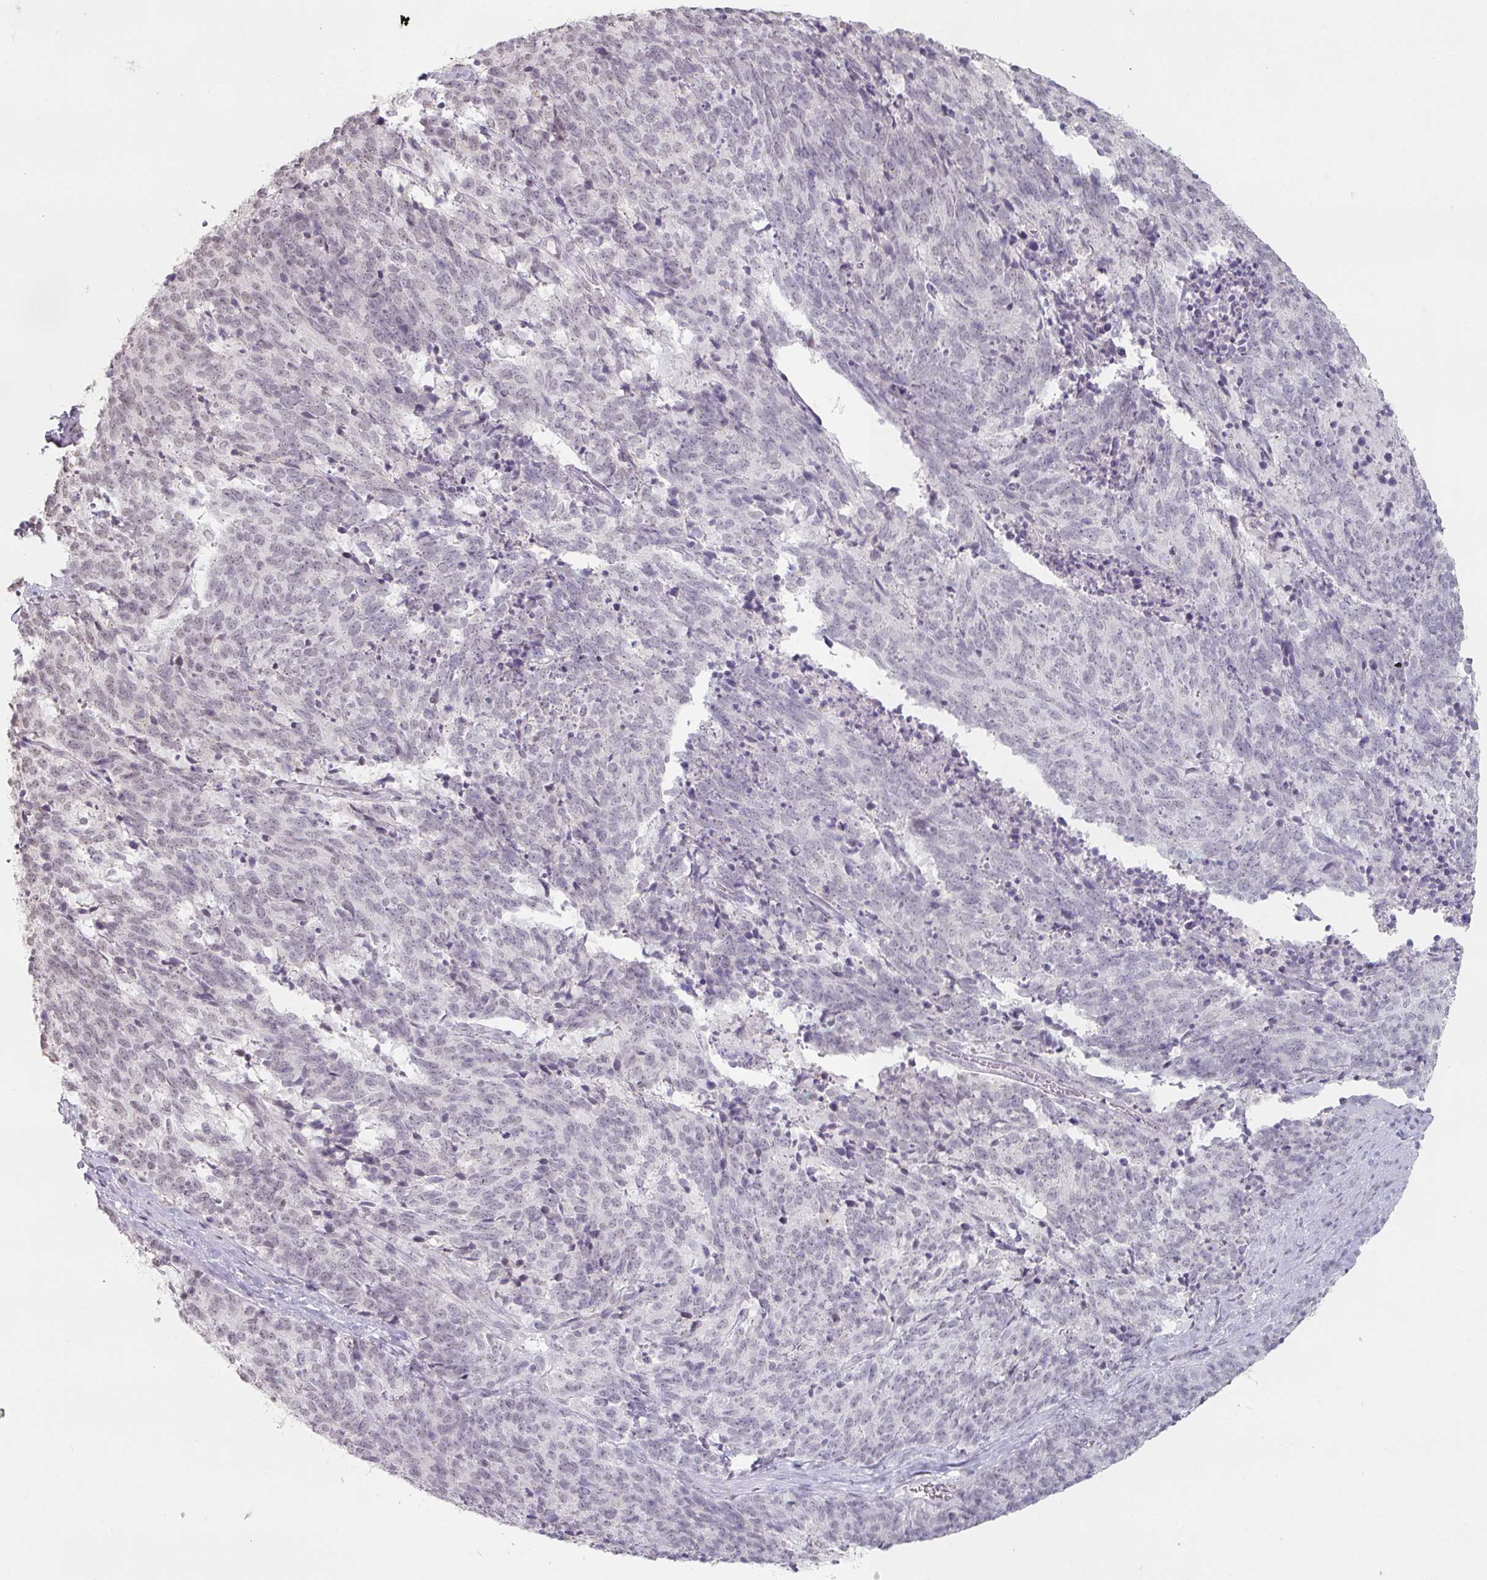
{"staining": {"intensity": "negative", "quantity": "none", "location": "none"}, "tissue": "cervical cancer", "cell_type": "Tumor cells", "image_type": "cancer", "snomed": [{"axis": "morphology", "description": "Squamous cell carcinoma, NOS"}, {"axis": "topography", "description": "Cervix"}], "caption": "Squamous cell carcinoma (cervical) stained for a protein using IHC displays no positivity tumor cells.", "gene": "SPRR1A", "patient": {"sex": "female", "age": 29}}